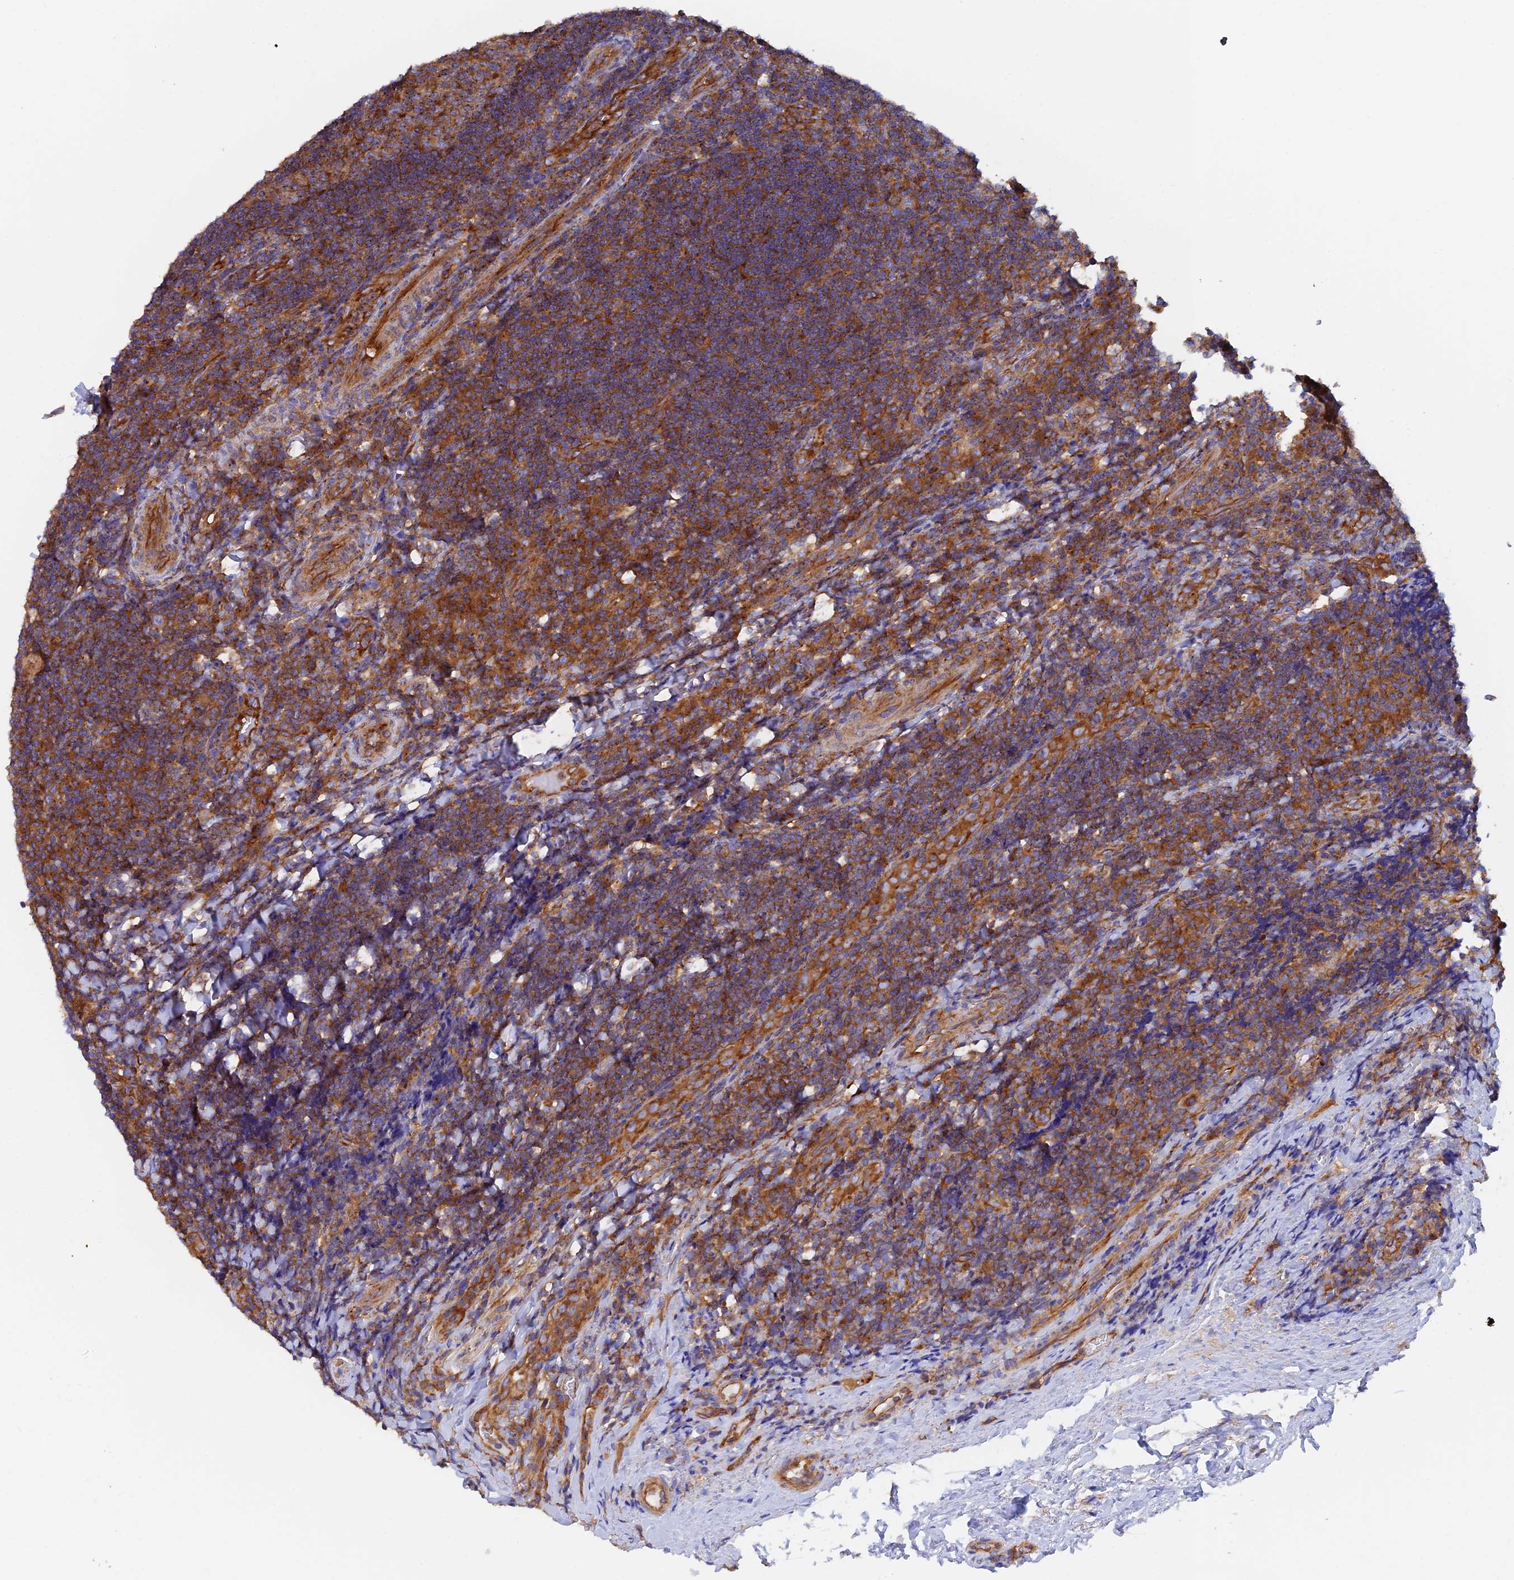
{"staining": {"intensity": "weak", "quantity": "<25%", "location": "cytoplasmic/membranous"}, "tissue": "tonsil", "cell_type": "Germinal center cells", "image_type": "normal", "snomed": [{"axis": "morphology", "description": "Normal tissue, NOS"}, {"axis": "topography", "description": "Tonsil"}], "caption": "Protein analysis of unremarkable tonsil reveals no significant staining in germinal center cells. The staining was performed using DAB to visualize the protein expression in brown, while the nuclei were stained in blue with hematoxylin (Magnification: 20x).", "gene": "DCTN2", "patient": {"sex": "male", "age": 17}}